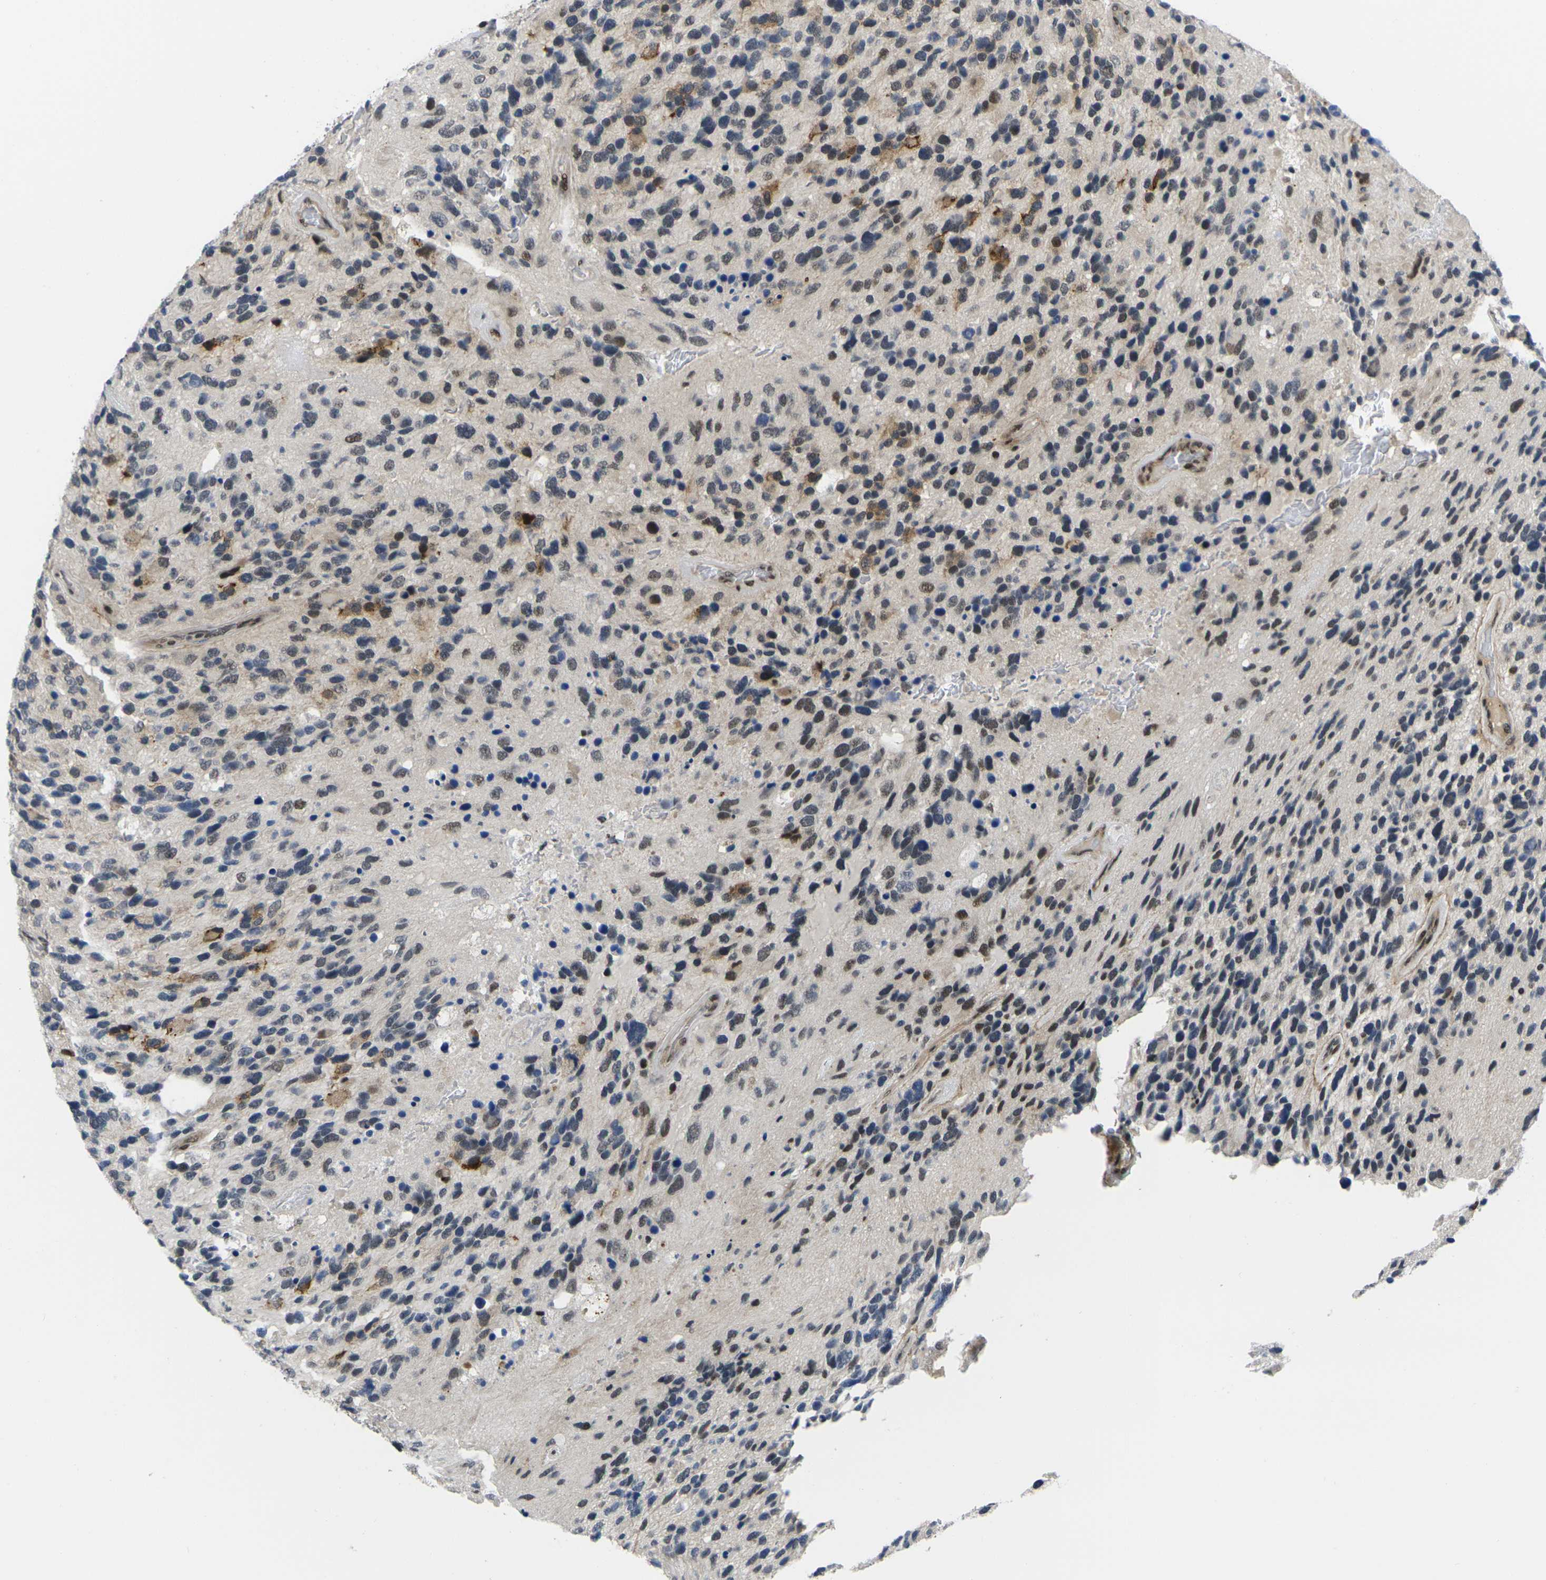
{"staining": {"intensity": "weak", "quantity": "<25%", "location": "nuclear"}, "tissue": "glioma", "cell_type": "Tumor cells", "image_type": "cancer", "snomed": [{"axis": "morphology", "description": "Glioma, malignant, High grade"}, {"axis": "topography", "description": "Brain"}], "caption": "A high-resolution image shows immunohistochemistry (IHC) staining of glioma, which demonstrates no significant staining in tumor cells.", "gene": "RBM7", "patient": {"sex": "female", "age": 58}}